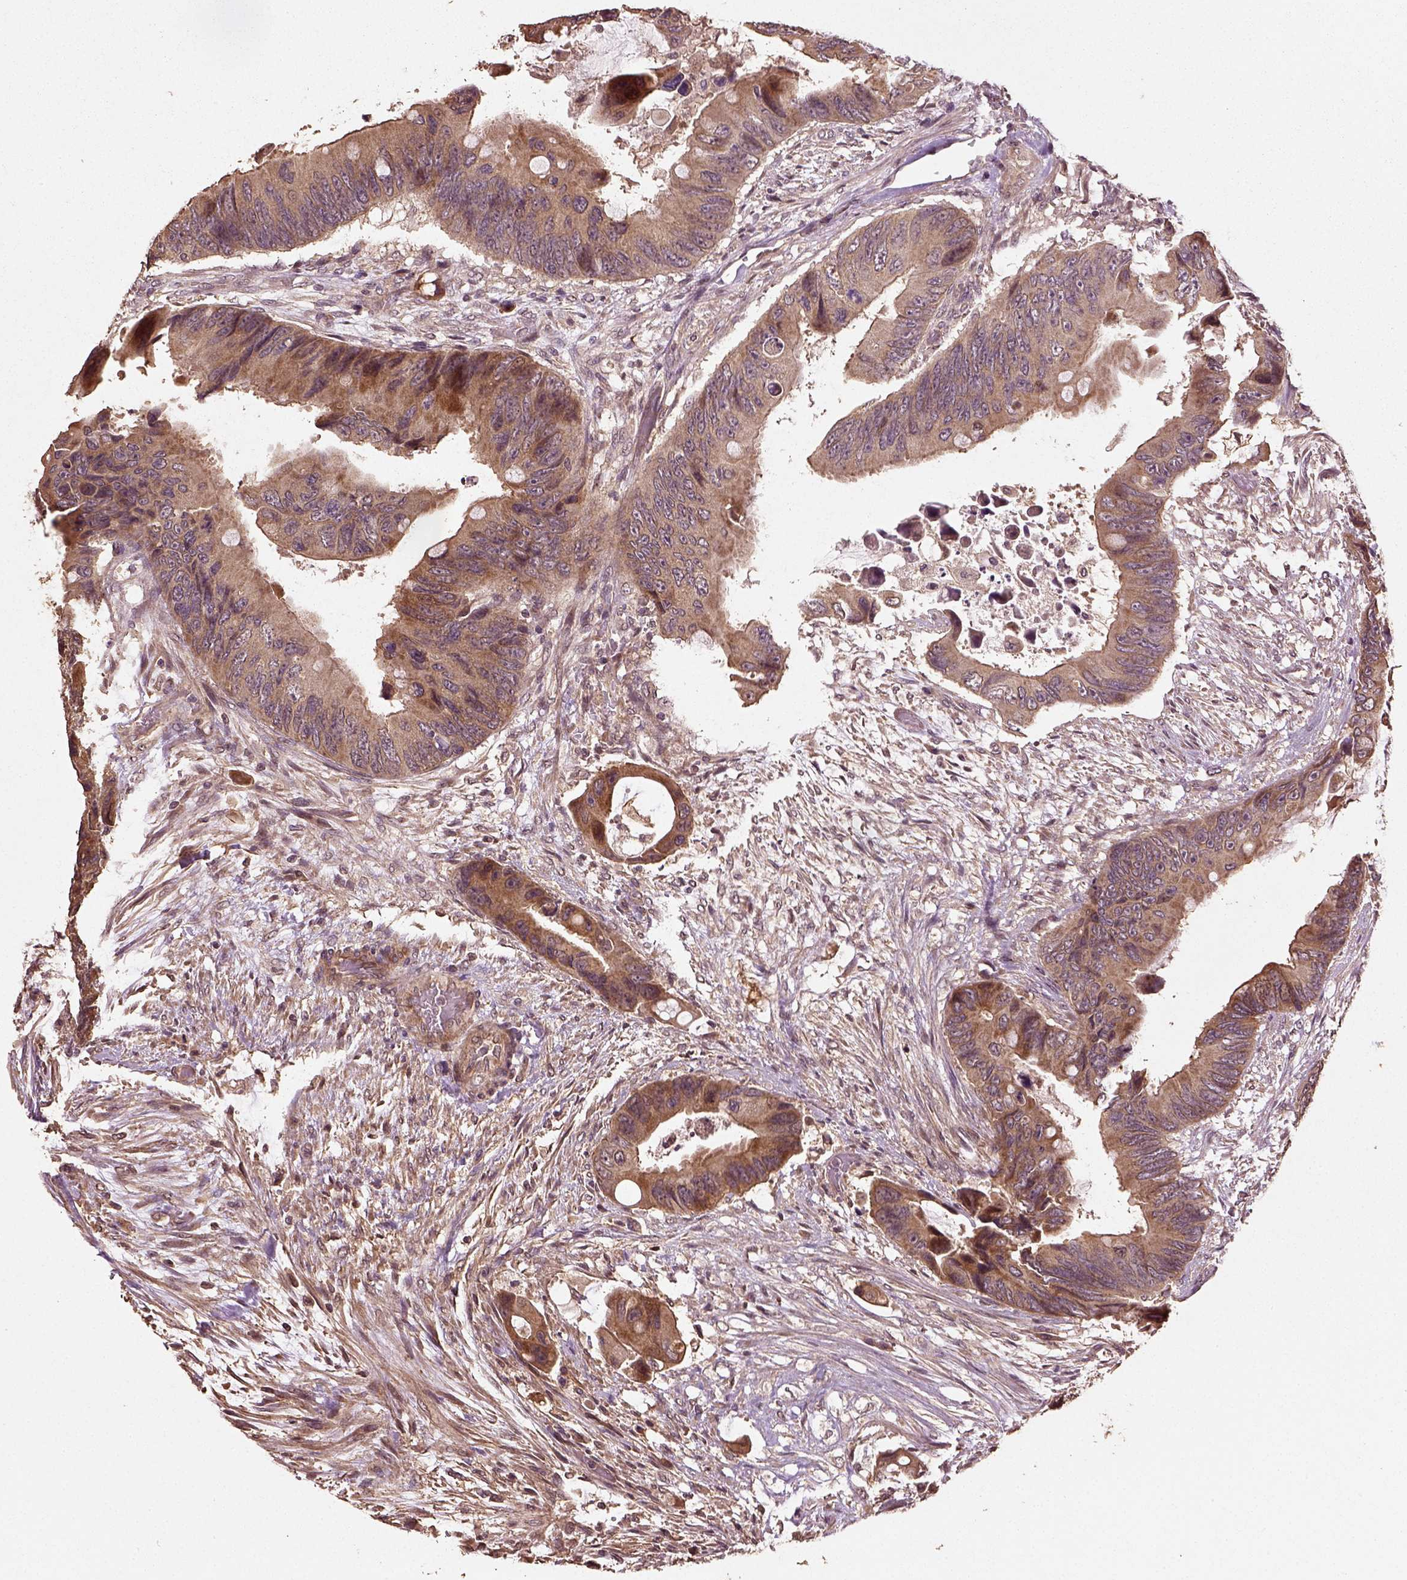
{"staining": {"intensity": "moderate", "quantity": "25%-75%", "location": "cytoplasmic/membranous"}, "tissue": "colorectal cancer", "cell_type": "Tumor cells", "image_type": "cancer", "snomed": [{"axis": "morphology", "description": "Adenocarcinoma, NOS"}, {"axis": "topography", "description": "Rectum"}], "caption": "Human colorectal cancer (adenocarcinoma) stained with a brown dye reveals moderate cytoplasmic/membranous positive positivity in approximately 25%-75% of tumor cells.", "gene": "ERV3-1", "patient": {"sex": "male", "age": 63}}